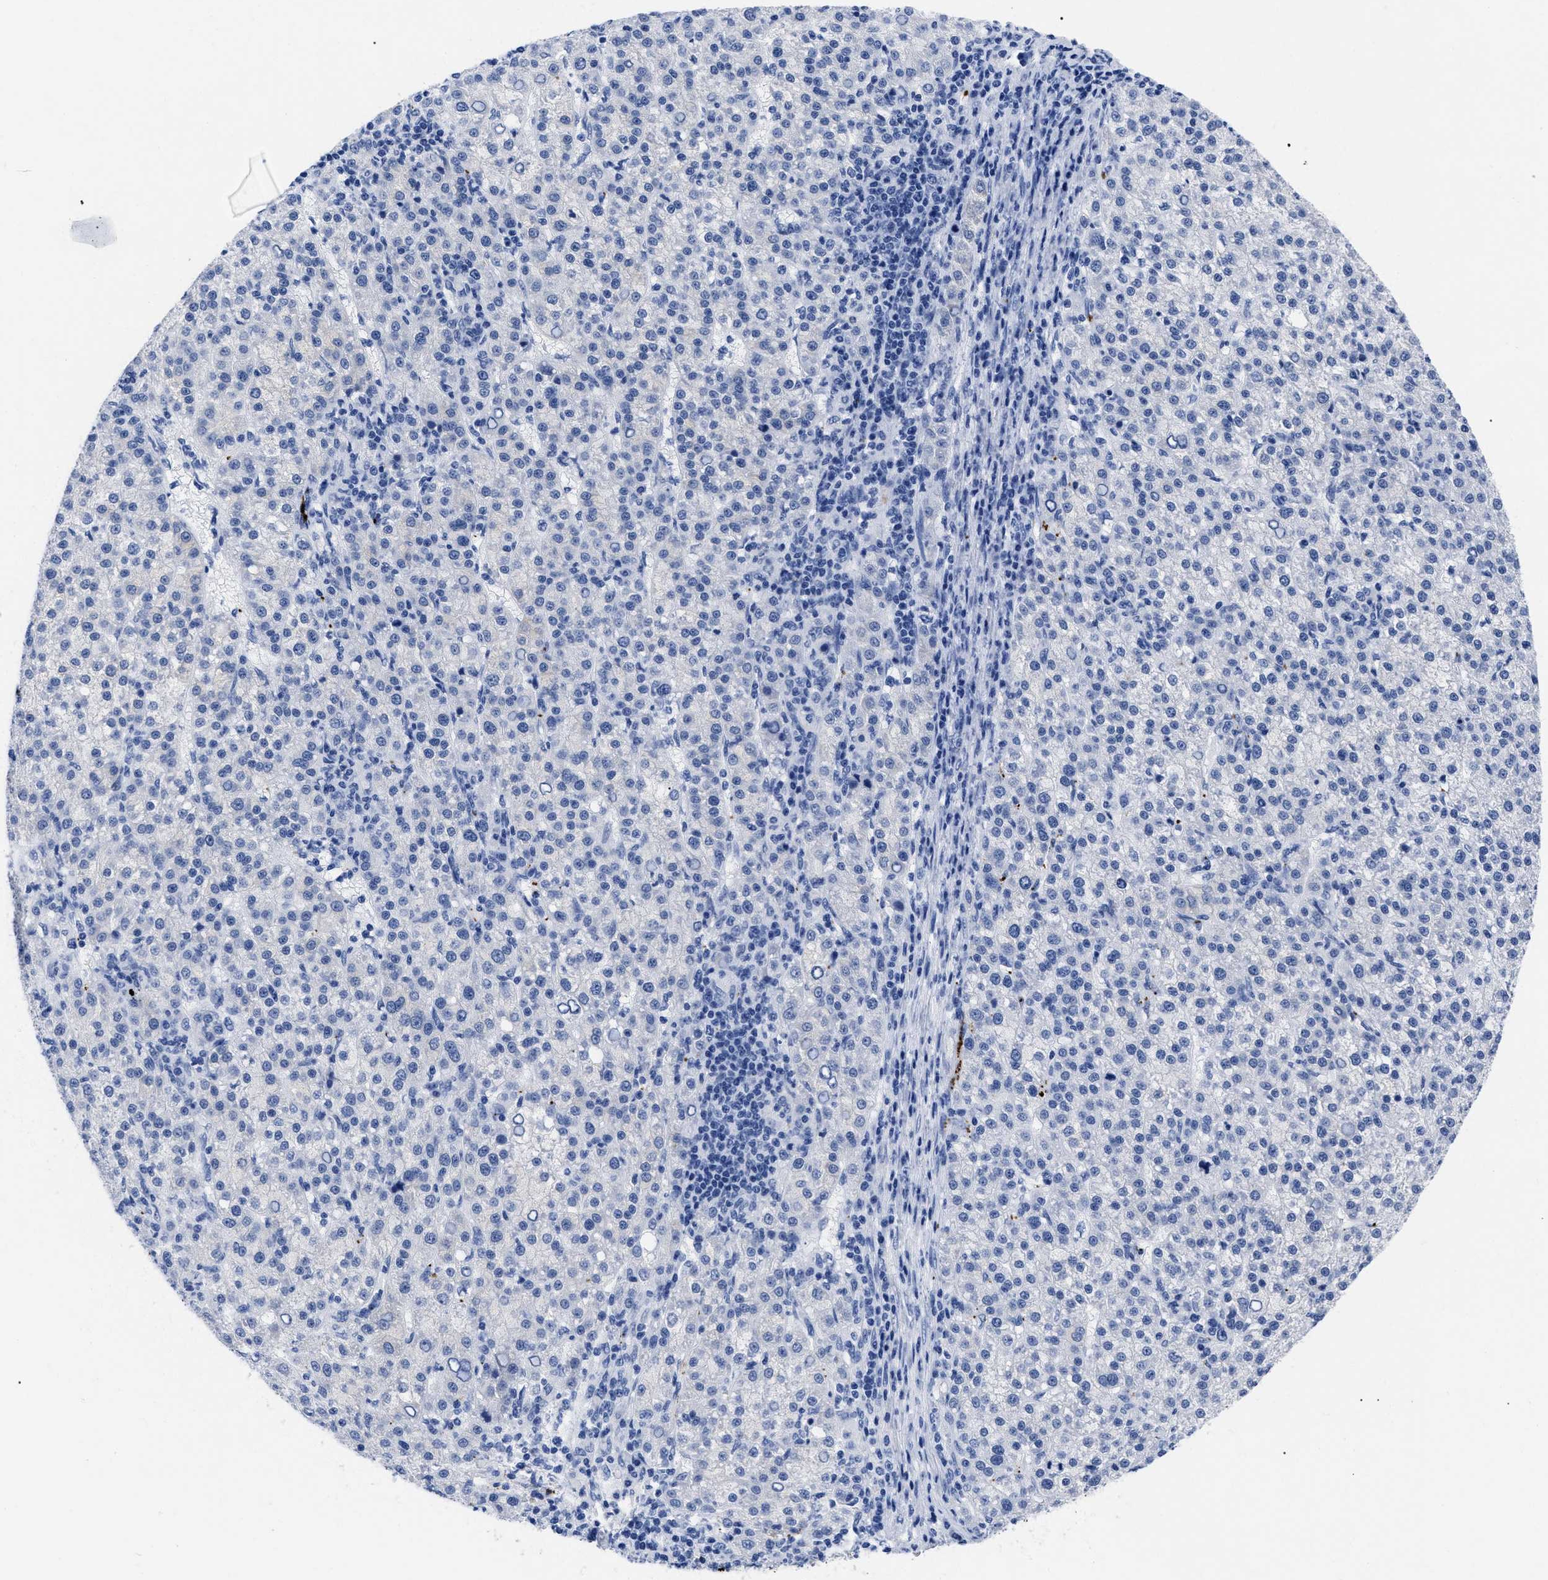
{"staining": {"intensity": "negative", "quantity": "none", "location": "none"}, "tissue": "liver cancer", "cell_type": "Tumor cells", "image_type": "cancer", "snomed": [{"axis": "morphology", "description": "Carcinoma, Hepatocellular, NOS"}, {"axis": "topography", "description": "Liver"}], "caption": "Tumor cells are negative for brown protein staining in liver cancer (hepatocellular carcinoma).", "gene": "TREML1", "patient": {"sex": "female", "age": 58}}